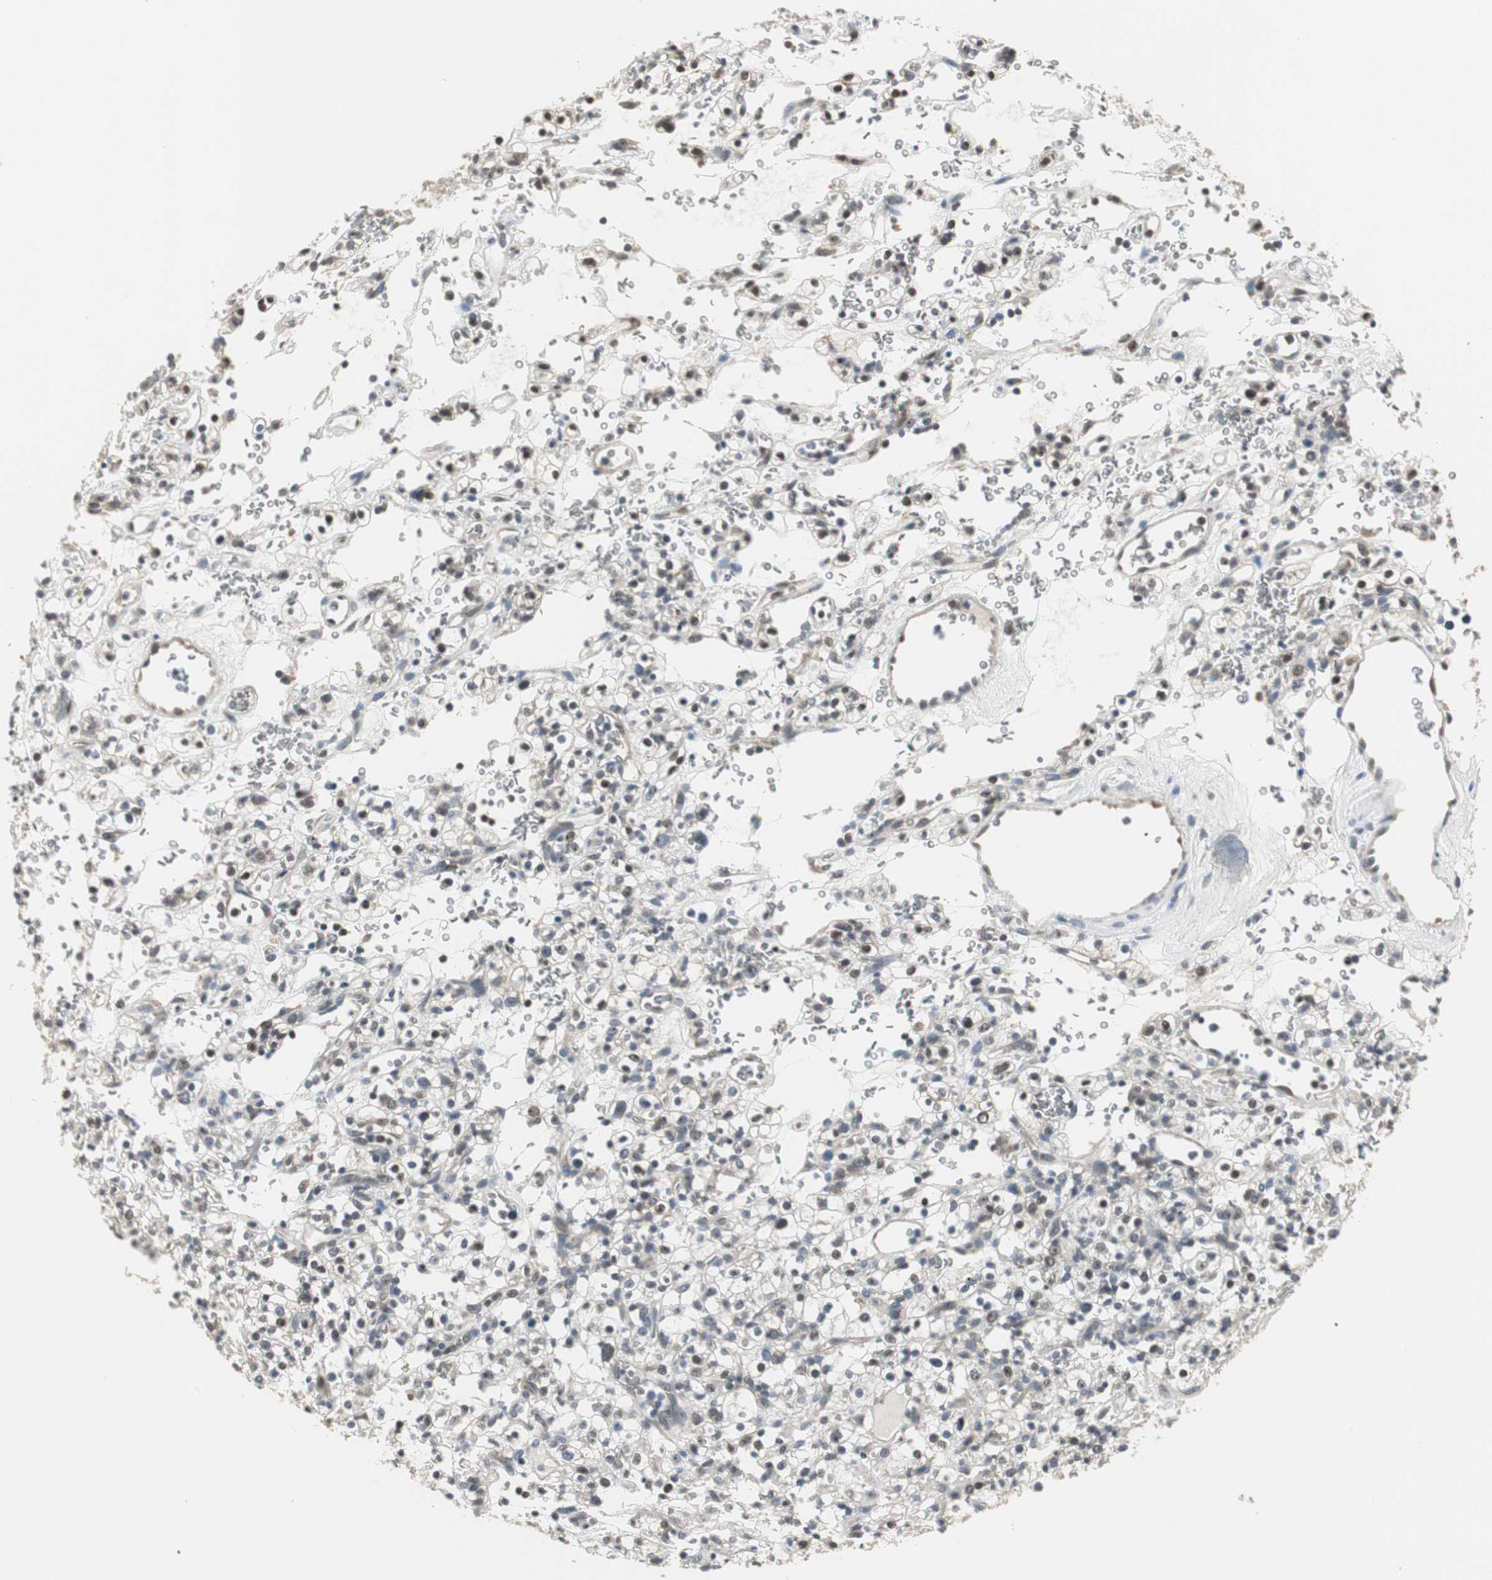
{"staining": {"intensity": "weak", "quantity": "25%-75%", "location": "cytoplasmic/membranous,nuclear"}, "tissue": "renal cancer", "cell_type": "Tumor cells", "image_type": "cancer", "snomed": [{"axis": "morphology", "description": "Normal tissue, NOS"}, {"axis": "morphology", "description": "Adenocarcinoma, NOS"}, {"axis": "topography", "description": "Kidney"}], "caption": "Immunohistochemistry (IHC) photomicrograph of adenocarcinoma (renal) stained for a protein (brown), which demonstrates low levels of weak cytoplasmic/membranous and nuclear positivity in approximately 25%-75% of tumor cells.", "gene": "CCT5", "patient": {"sex": "female", "age": 72}}